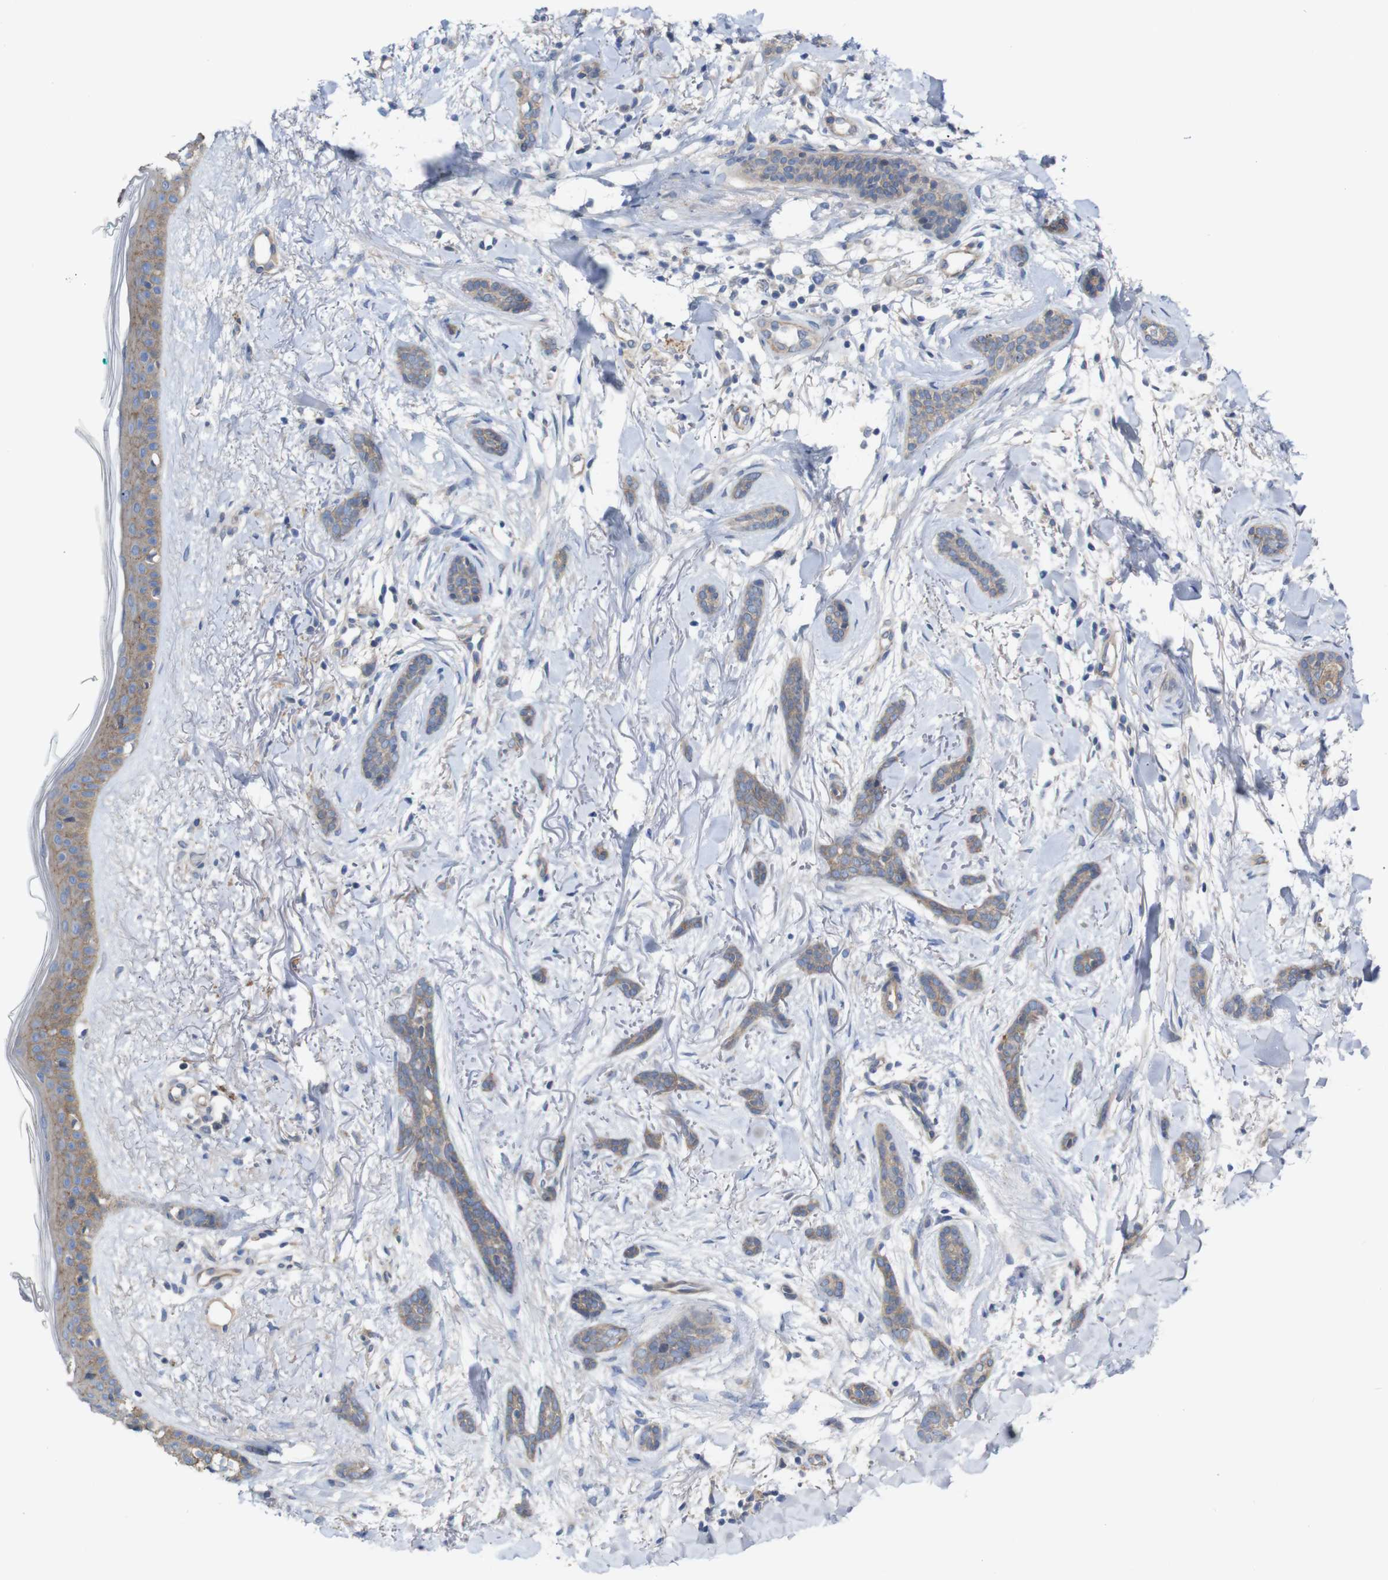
{"staining": {"intensity": "weak", "quantity": ">75%", "location": "cytoplasmic/membranous"}, "tissue": "skin cancer", "cell_type": "Tumor cells", "image_type": "cancer", "snomed": [{"axis": "morphology", "description": "Basal cell carcinoma"}, {"axis": "morphology", "description": "Adnexal tumor, benign"}, {"axis": "topography", "description": "Skin"}], "caption": "DAB immunohistochemical staining of skin cancer (benign adnexal tumor) demonstrates weak cytoplasmic/membranous protein staining in about >75% of tumor cells.", "gene": "KIDINS220", "patient": {"sex": "female", "age": 42}}